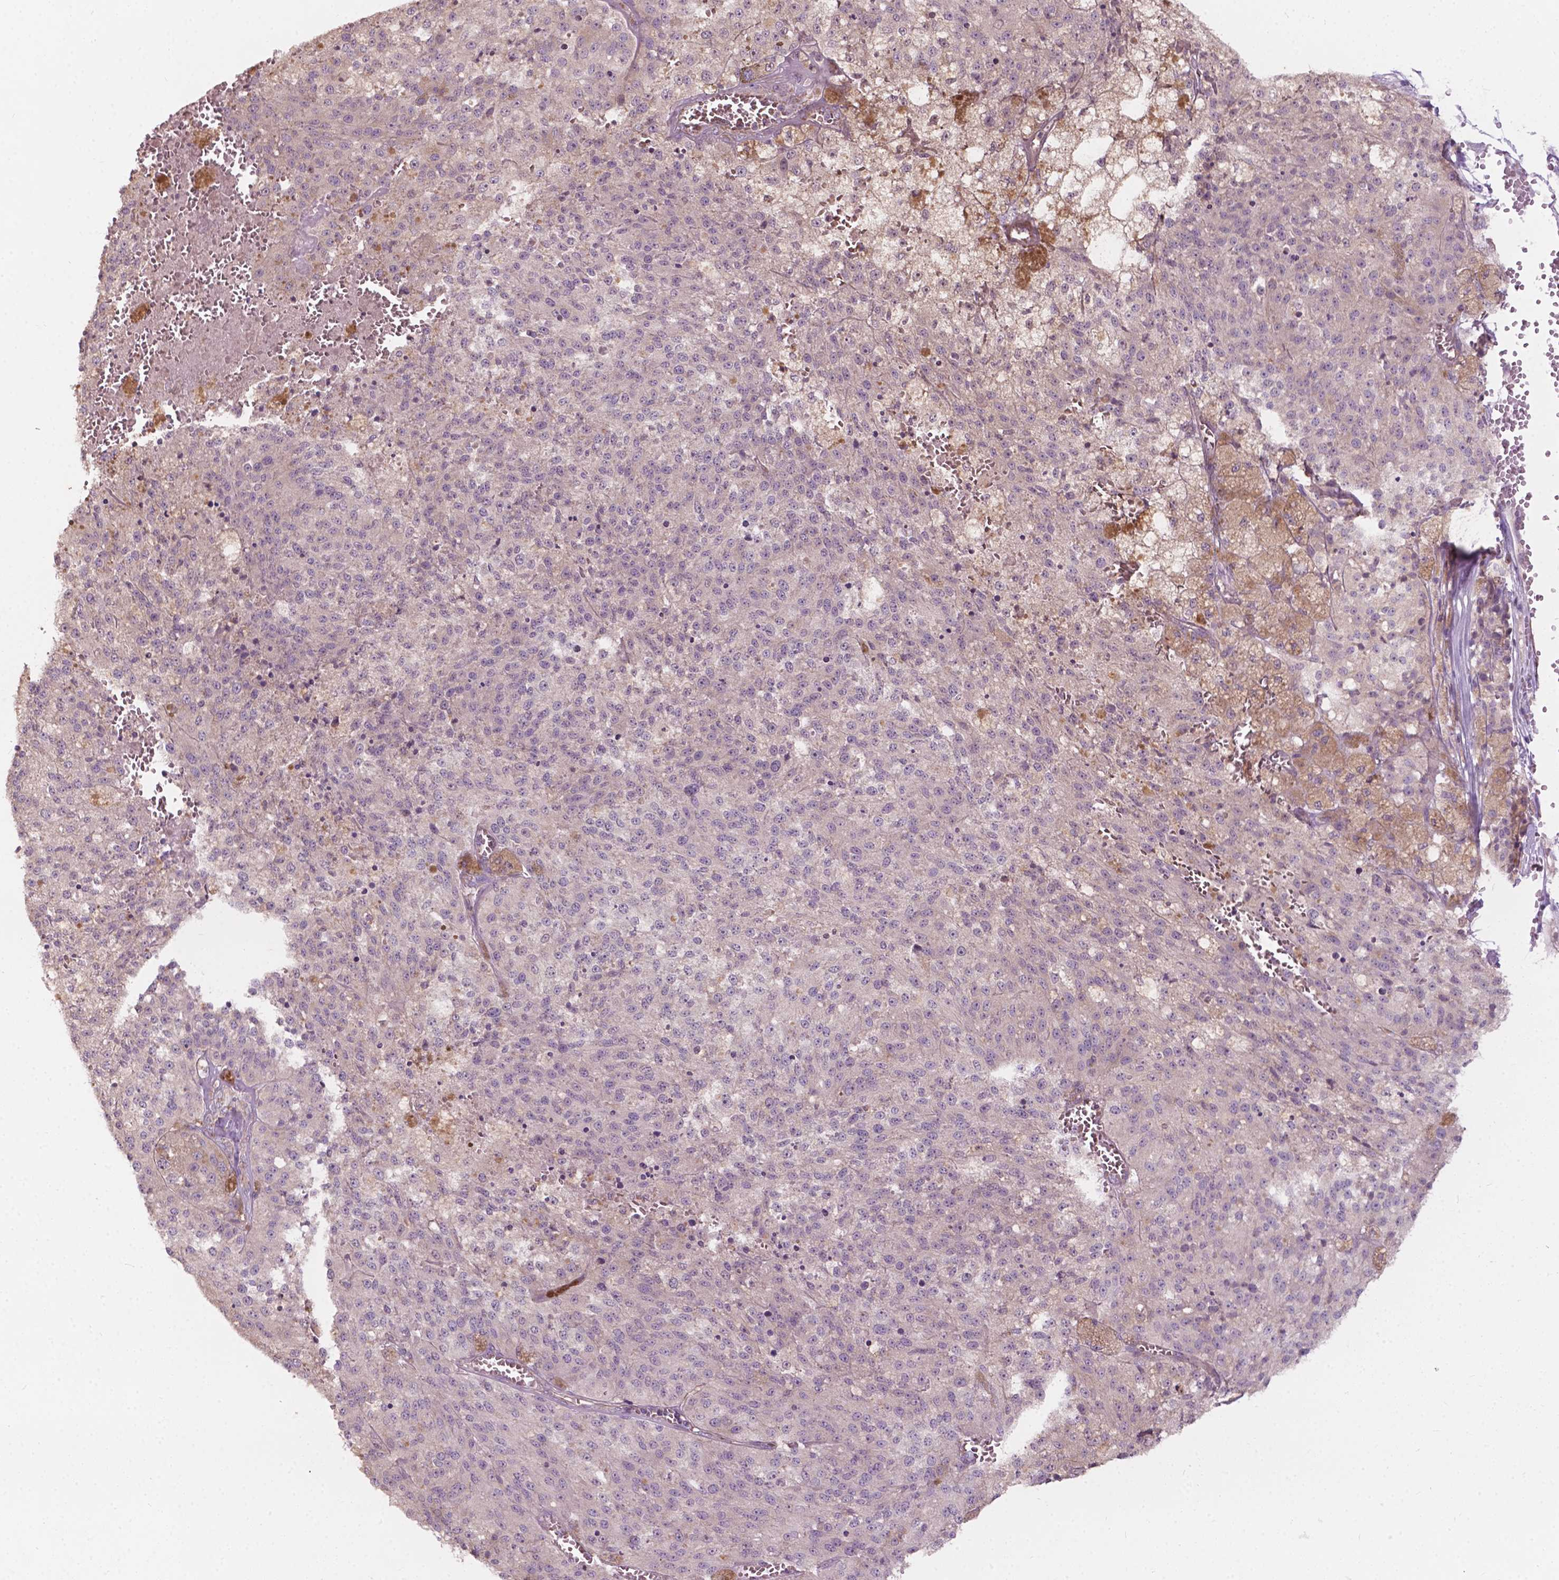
{"staining": {"intensity": "negative", "quantity": "none", "location": "none"}, "tissue": "melanoma", "cell_type": "Tumor cells", "image_type": "cancer", "snomed": [{"axis": "morphology", "description": "Malignant melanoma, Metastatic site"}, {"axis": "topography", "description": "Lymph node"}], "caption": "Immunohistochemistry of human malignant melanoma (metastatic site) demonstrates no positivity in tumor cells.", "gene": "NDUFA10", "patient": {"sex": "female", "age": 64}}